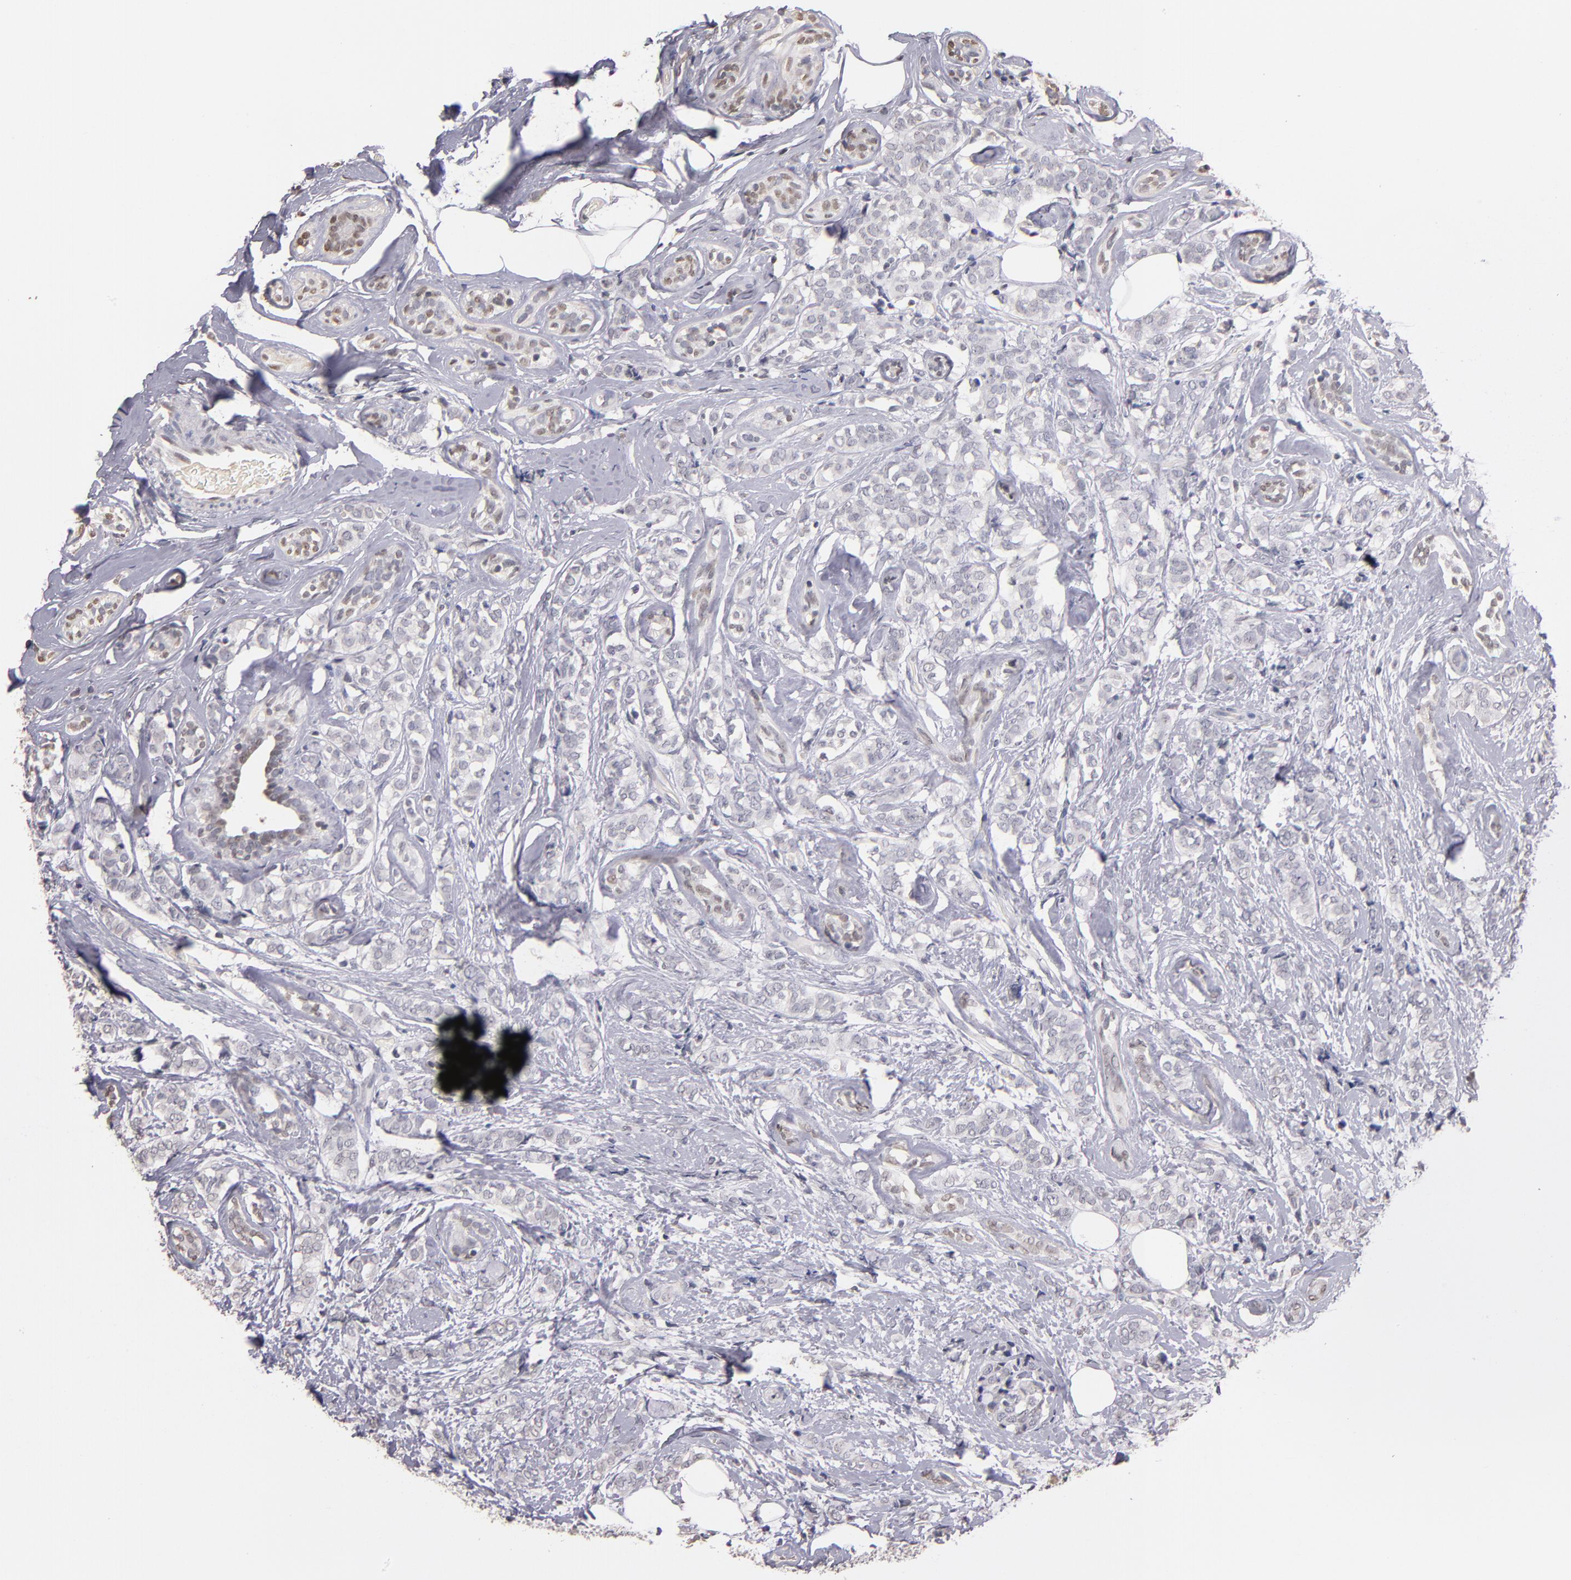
{"staining": {"intensity": "negative", "quantity": "none", "location": "none"}, "tissue": "breast cancer", "cell_type": "Tumor cells", "image_type": "cancer", "snomed": [{"axis": "morphology", "description": "Lobular carcinoma"}, {"axis": "topography", "description": "Breast"}], "caption": "Immunohistochemical staining of breast cancer demonstrates no significant positivity in tumor cells. (DAB (3,3'-diaminobenzidine) immunohistochemistry (IHC) visualized using brightfield microscopy, high magnification).", "gene": "SOX10", "patient": {"sex": "female", "age": 60}}